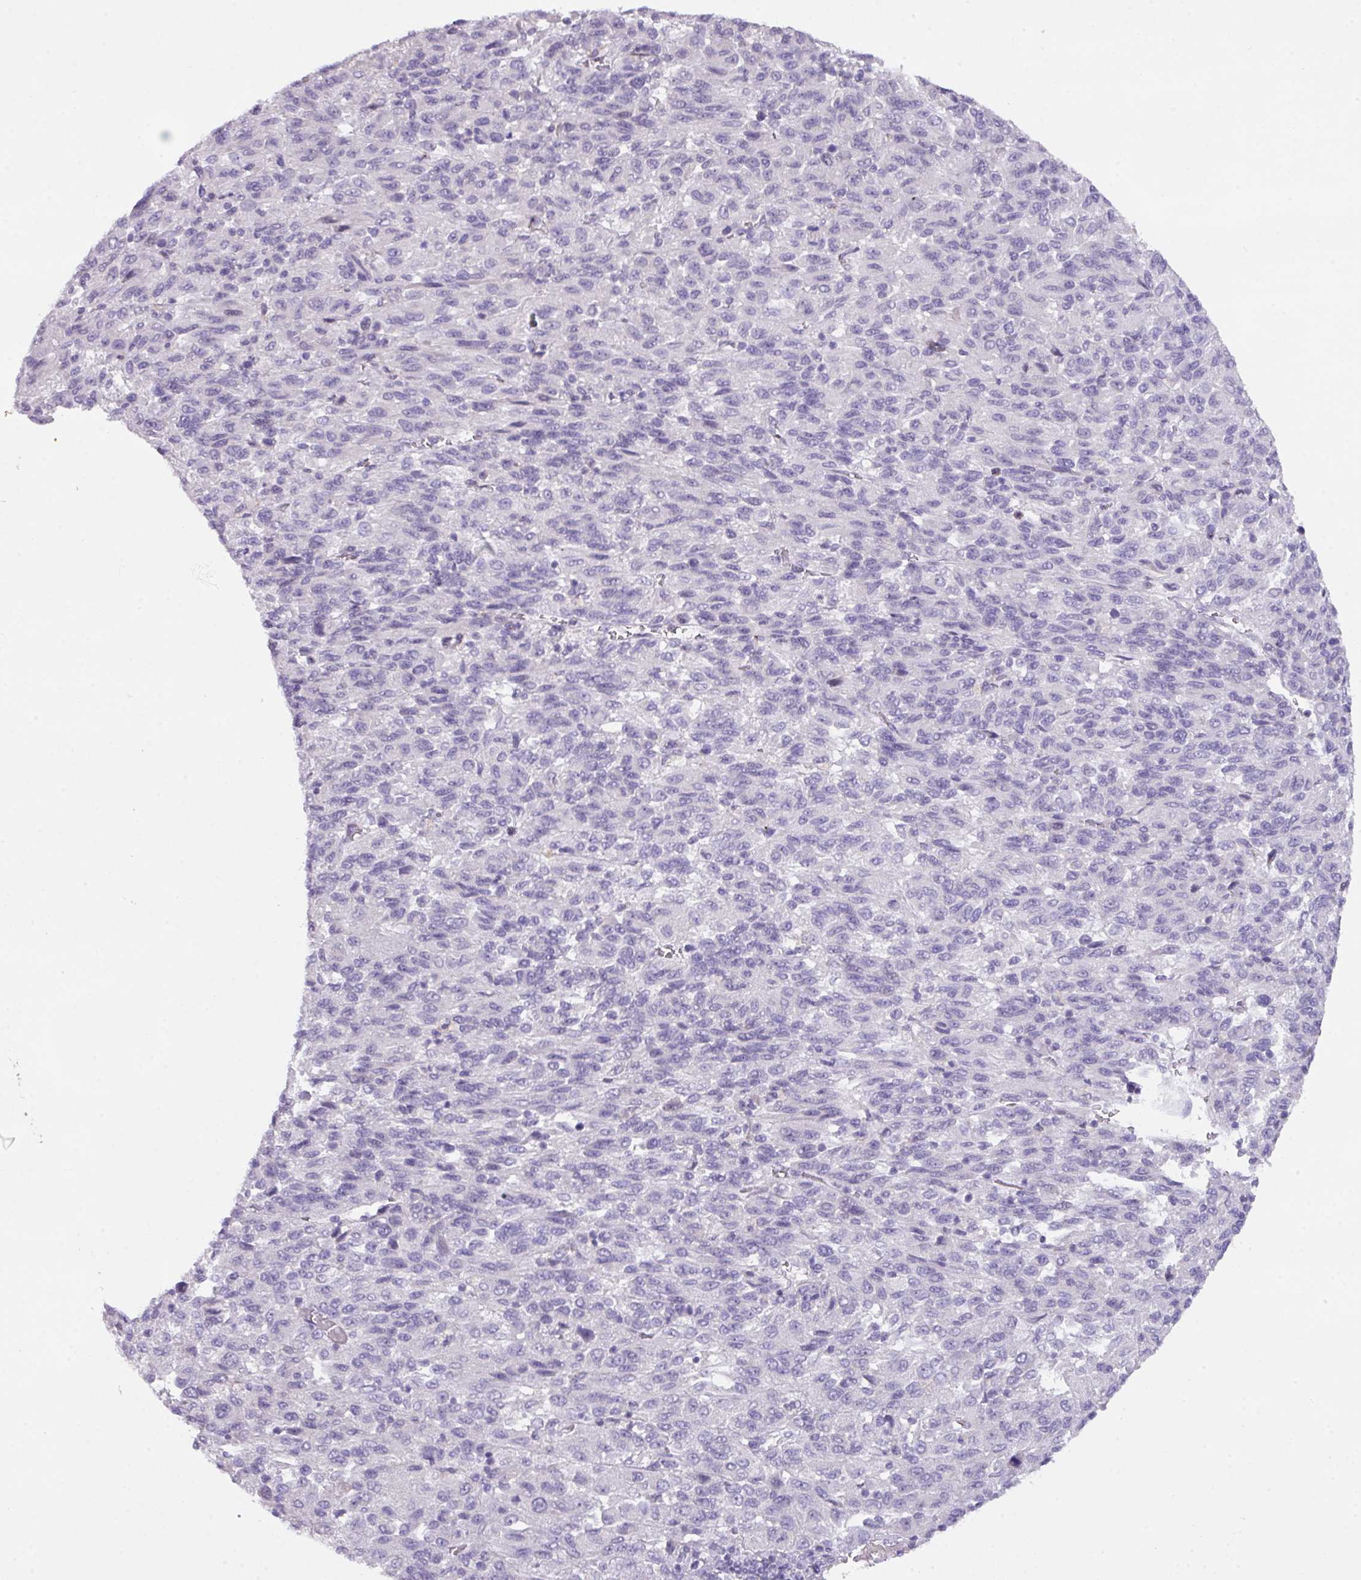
{"staining": {"intensity": "negative", "quantity": "none", "location": "none"}, "tissue": "melanoma", "cell_type": "Tumor cells", "image_type": "cancer", "snomed": [{"axis": "morphology", "description": "Malignant melanoma, Metastatic site"}, {"axis": "topography", "description": "Lung"}], "caption": "A histopathology image of human malignant melanoma (metastatic site) is negative for staining in tumor cells.", "gene": "ANKRD13B", "patient": {"sex": "male", "age": 64}}